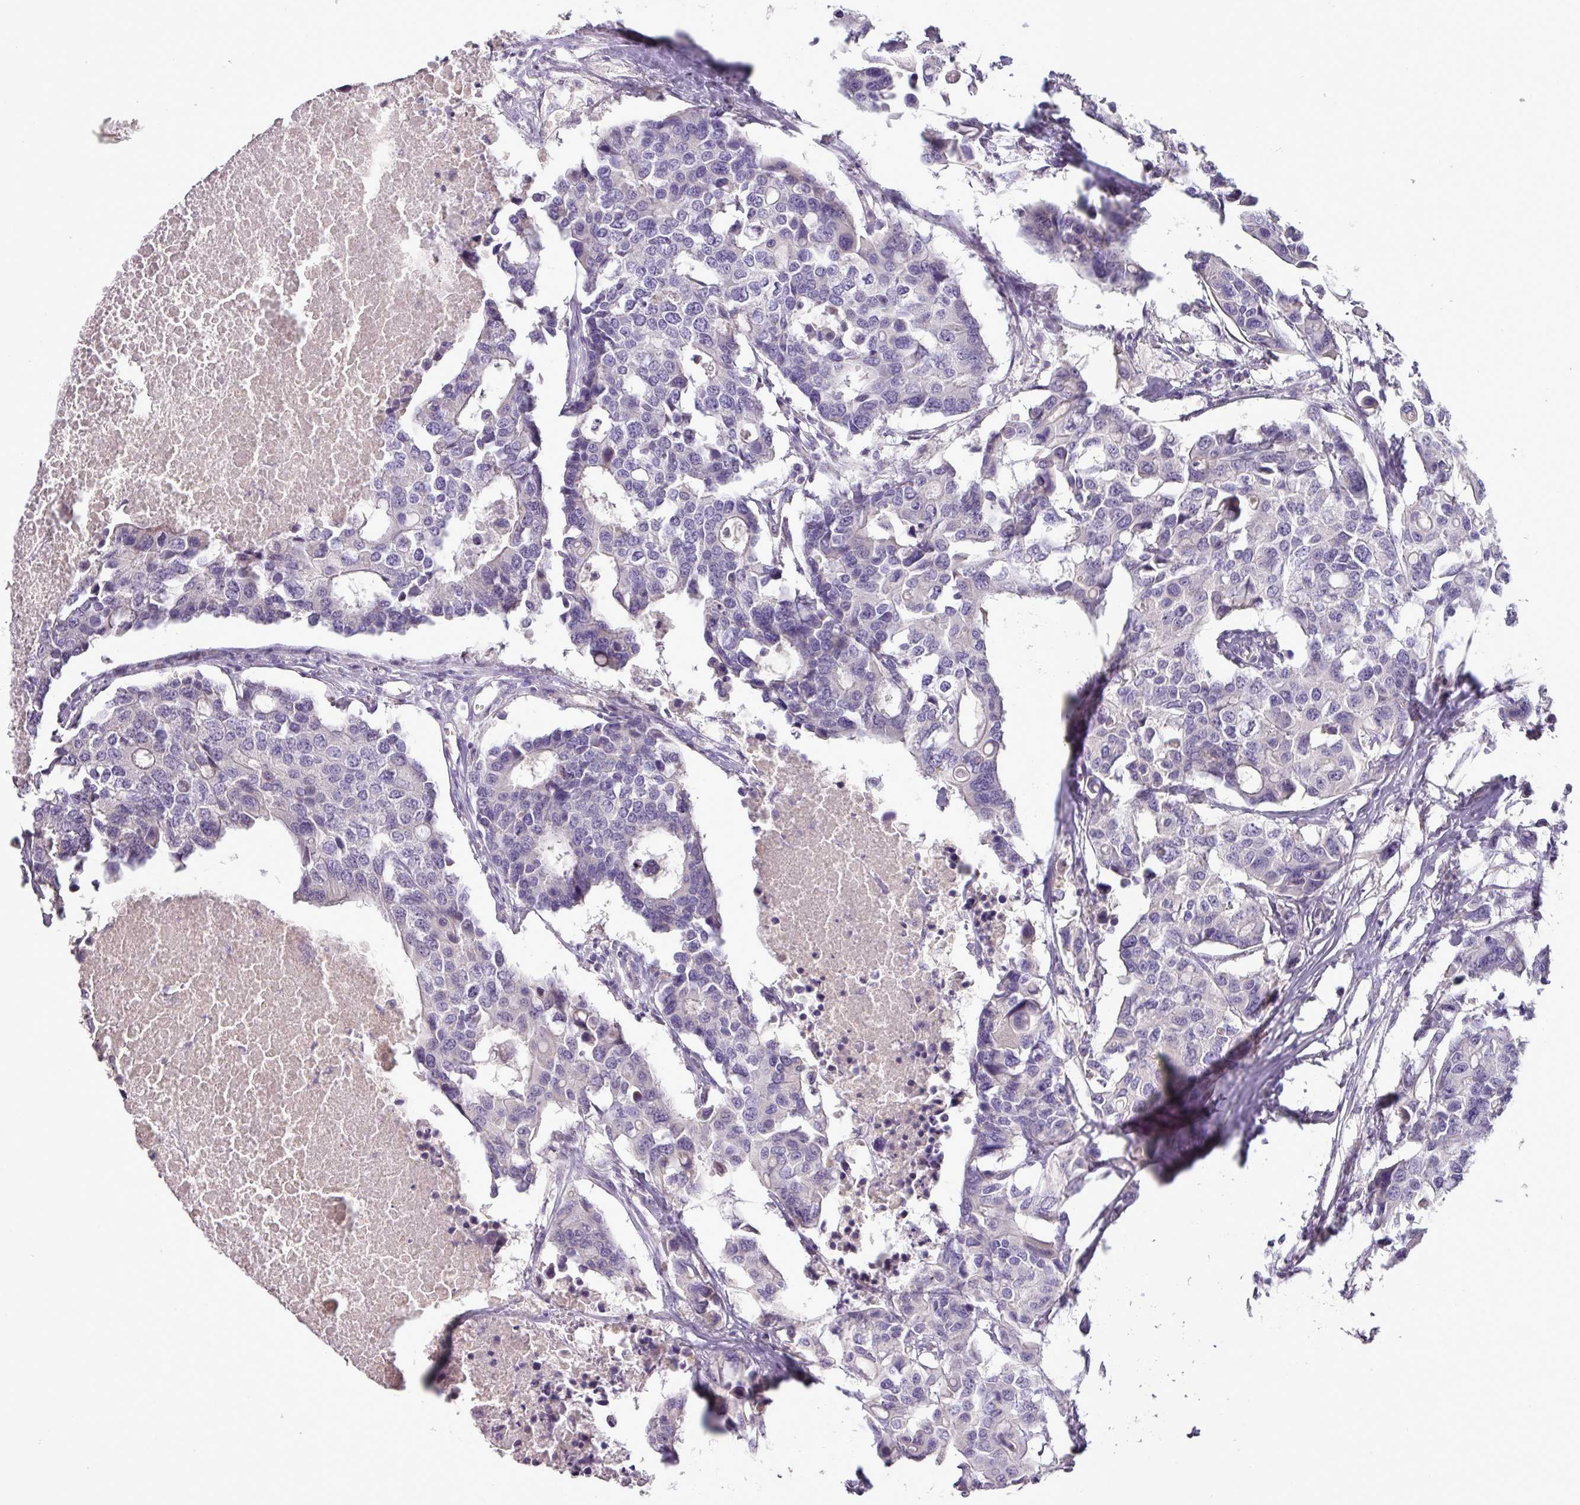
{"staining": {"intensity": "negative", "quantity": "none", "location": "none"}, "tissue": "colorectal cancer", "cell_type": "Tumor cells", "image_type": "cancer", "snomed": [{"axis": "morphology", "description": "Adenocarcinoma, NOS"}, {"axis": "topography", "description": "Colon"}], "caption": "The photomicrograph demonstrates no significant positivity in tumor cells of colorectal cancer (adenocarcinoma).", "gene": "BRINP2", "patient": {"sex": "male", "age": 77}}